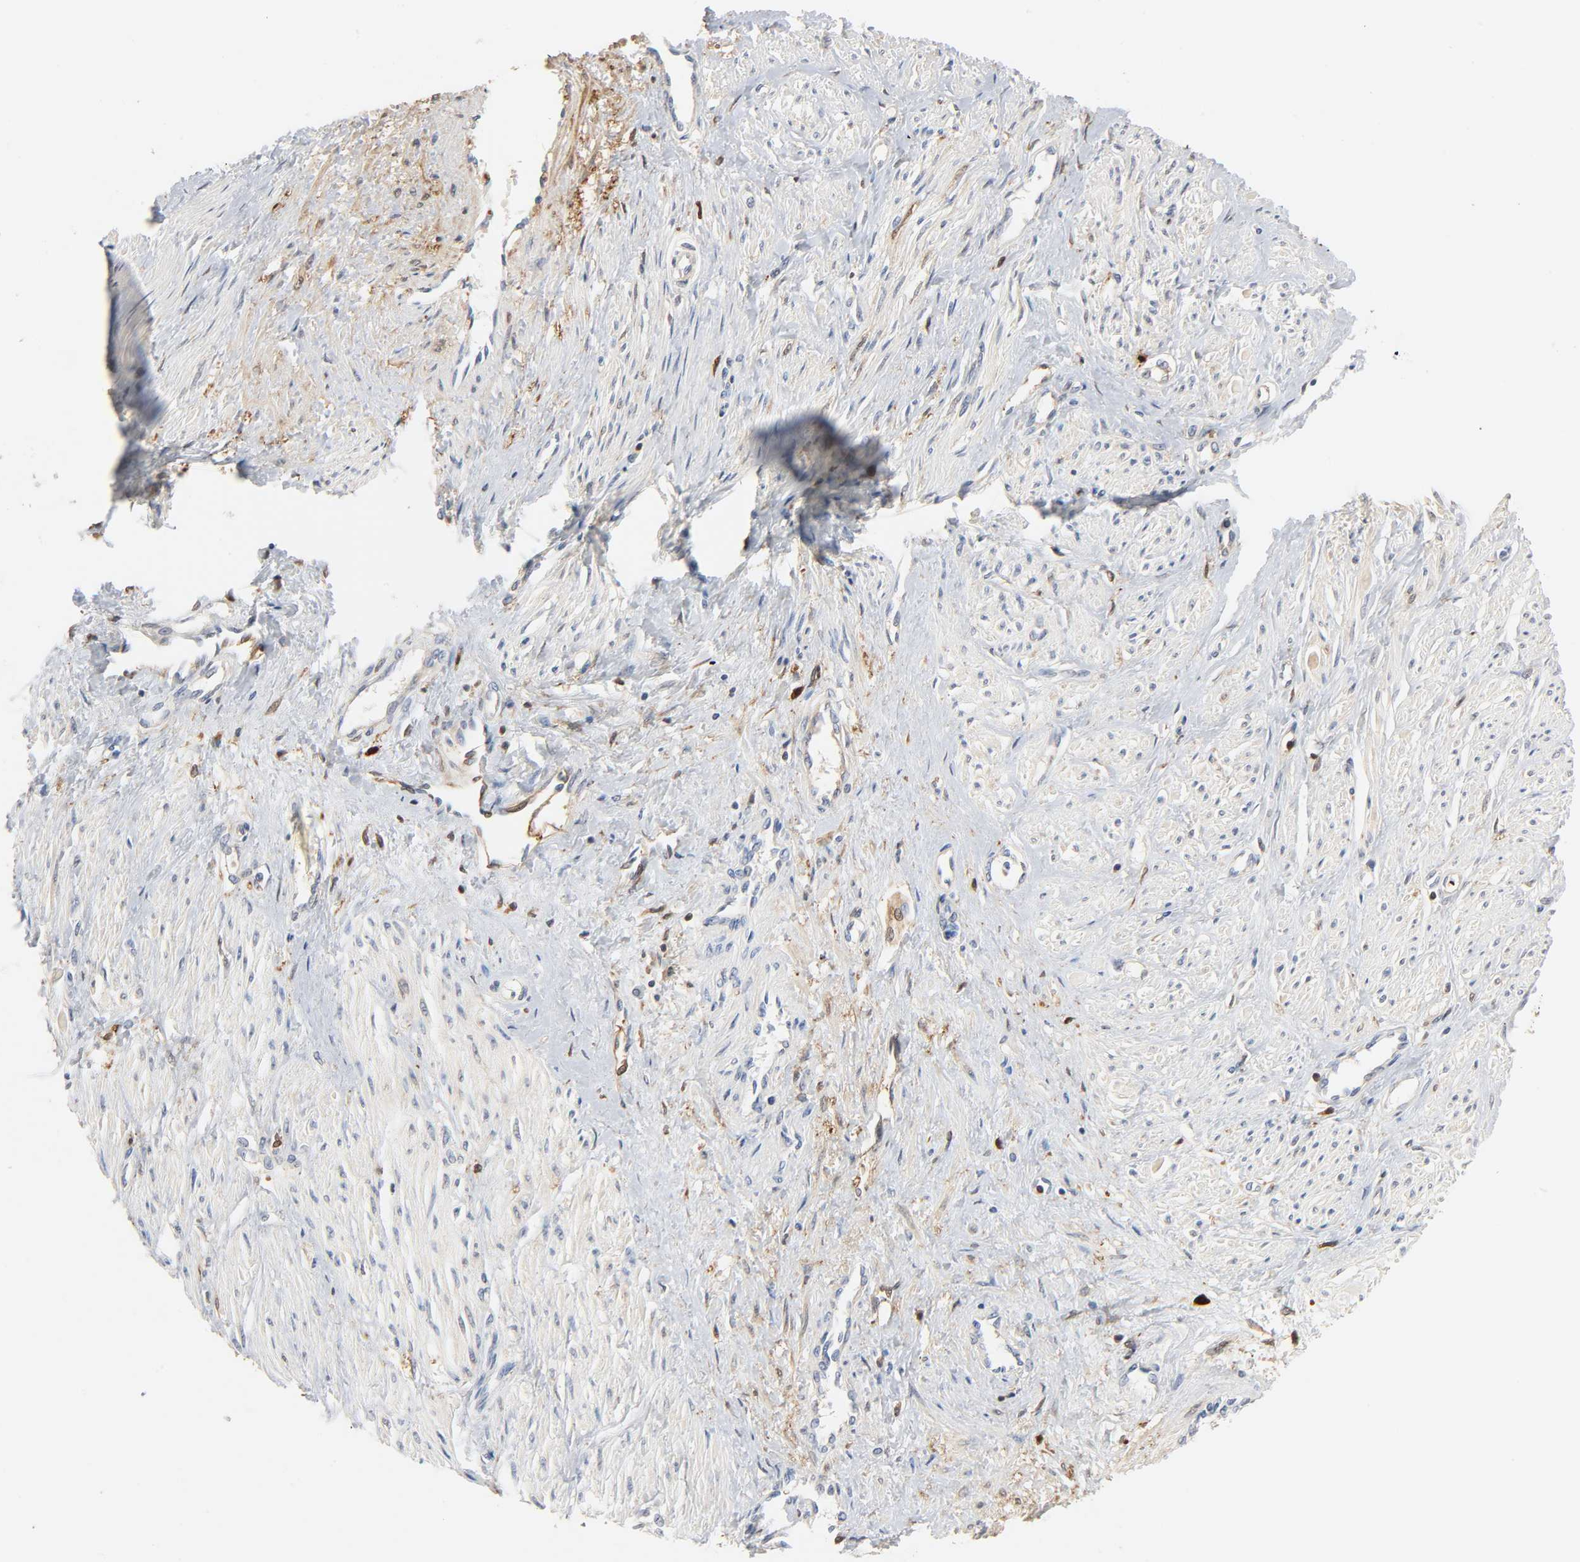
{"staining": {"intensity": "moderate", "quantity": "25%-75%", "location": "cytoplasmic/membranous"}, "tissue": "smooth muscle", "cell_type": "Smooth muscle cells", "image_type": "normal", "snomed": [{"axis": "morphology", "description": "Normal tissue, NOS"}, {"axis": "topography", "description": "Smooth muscle"}, {"axis": "topography", "description": "Uterus"}], "caption": "IHC micrograph of benign smooth muscle: smooth muscle stained using immunohistochemistry demonstrates medium levels of moderate protein expression localized specifically in the cytoplasmic/membranous of smooth muscle cells, appearing as a cytoplasmic/membranous brown color.", "gene": "BIN1", "patient": {"sex": "female", "age": 39}}